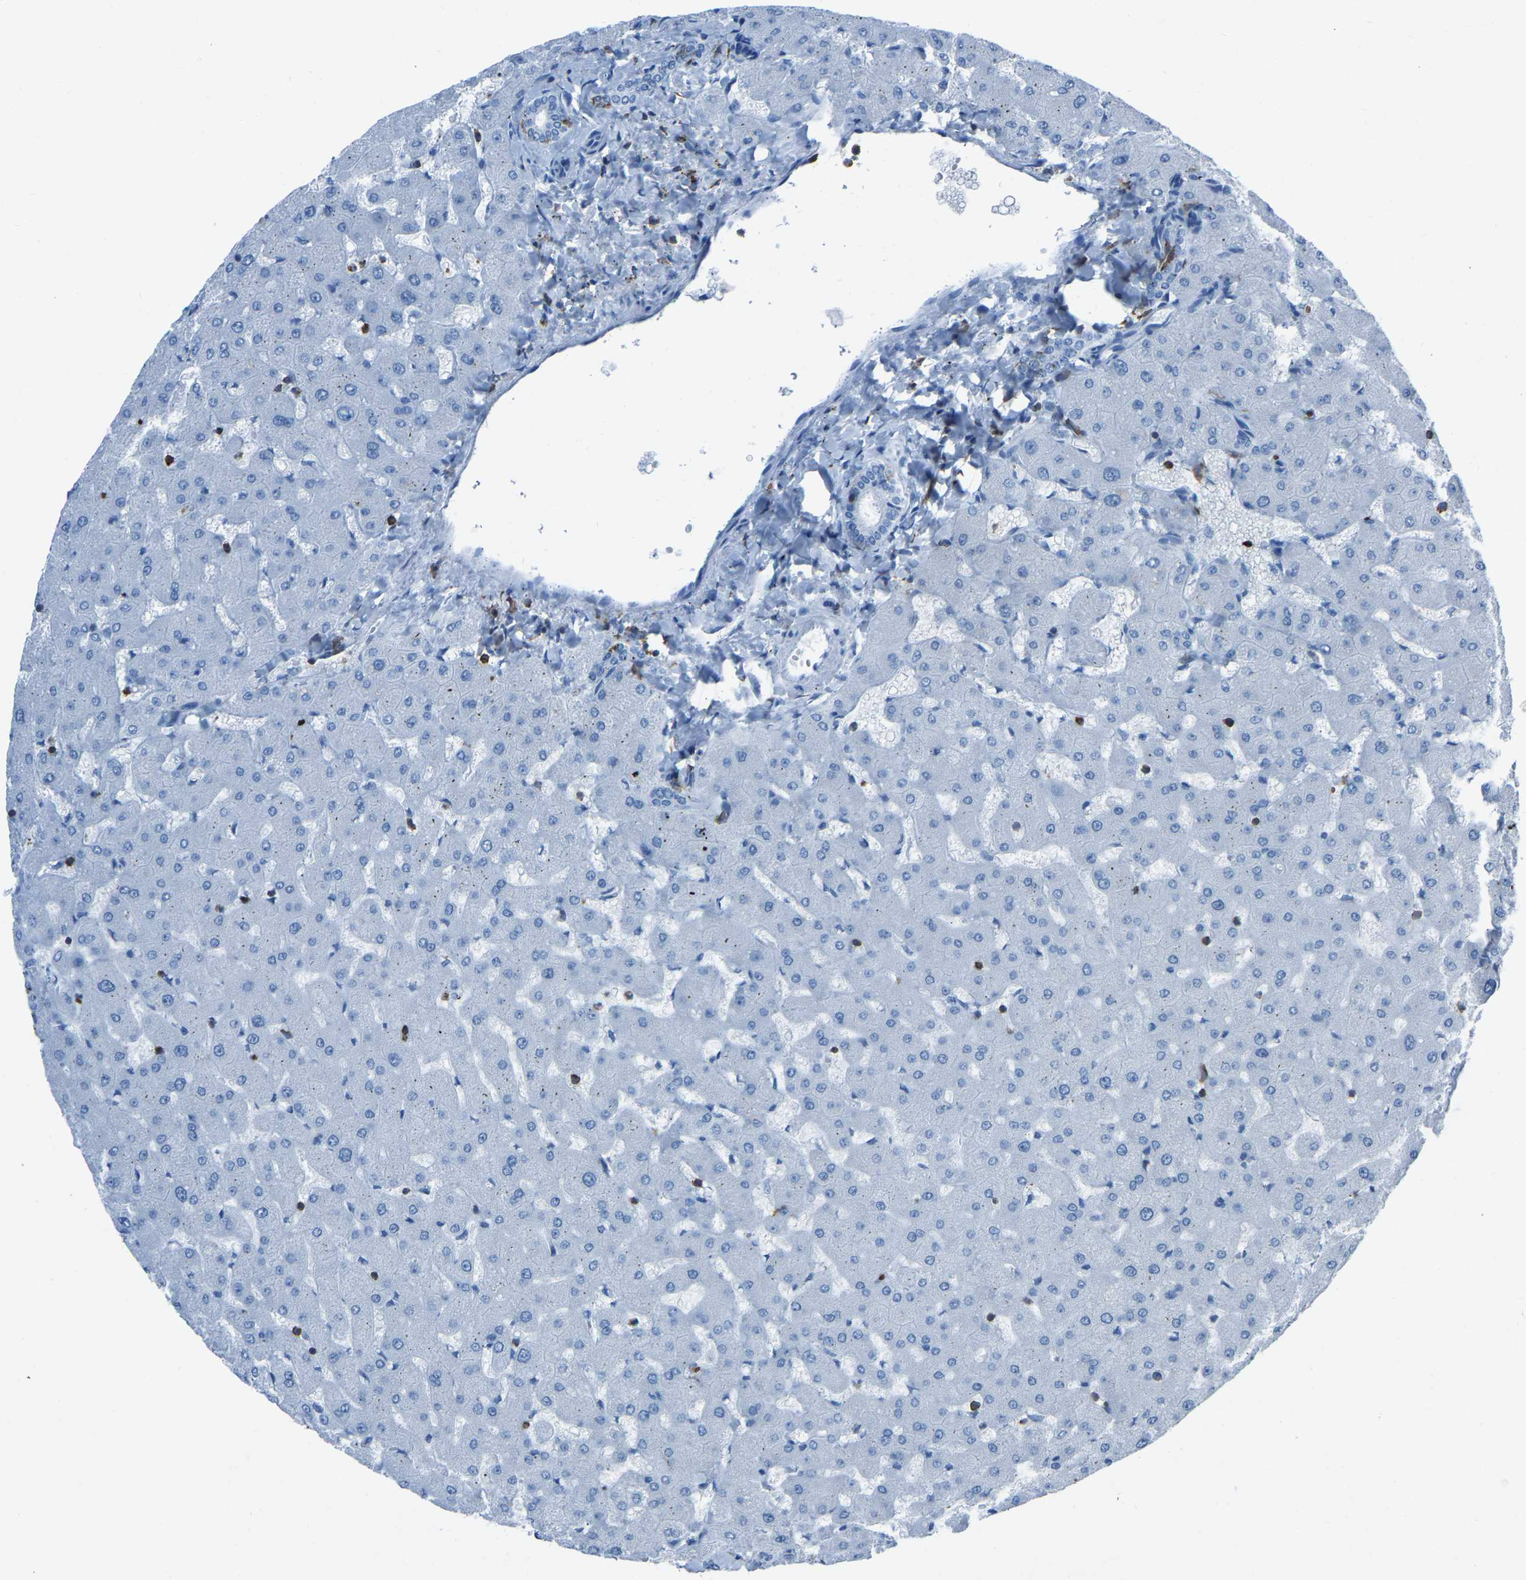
{"staining": {"intensity": "negative", "quantity": "none", "location": "none"}, "tissue": "liver", "cell_type": "Cholangiocytes", "image_type": "normal", "snomed": [{"axis": "morphology", "description": "Normal tissue, NOS"}, {"axis": "topography", "description": "Liver"}], "caption": "Immunohistochemical staining of unremarkable liver shows no significant expression in cholangiocytes.", "gene": "LSP1", "patient": {"sex": "female", "age": 63}}